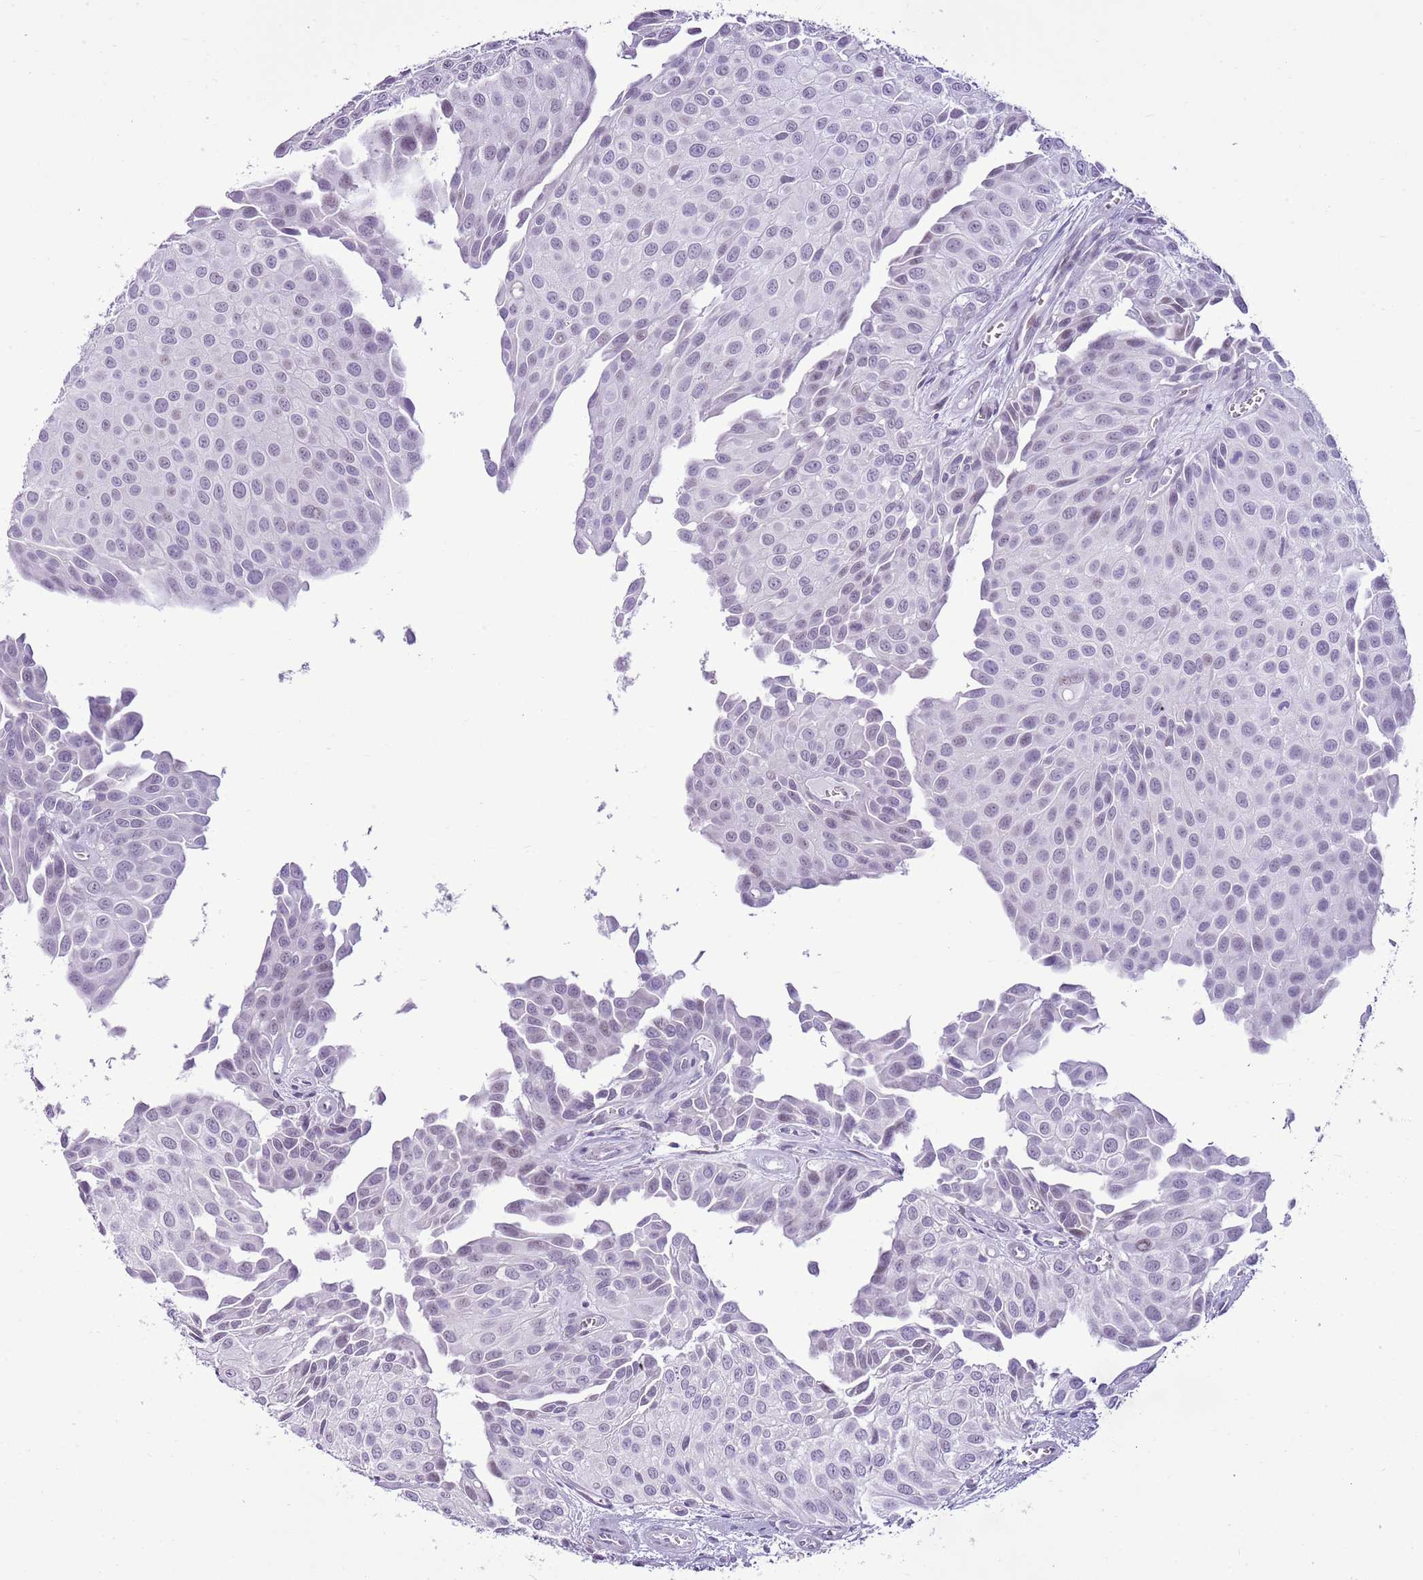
{"staining": {"intensity": "negative", "quantity": "none", "location": "none"}, "tissue": "urothelial cancer", "cell_type": "Tumor cells", "image_type": "cancer", "snomed": [{"axis": "morphology", "description": "Urothelial carcinoma, Low grade"}, {"axis": "topography", "description": "Urinary bladder"}], "caption": "Low-grade urothelial carcinoma was stained to show a protein in brown. There is no significant expression in tumor cells.", "gene": "RPL3L", "patient": {"sex": "male", "age": 88}}